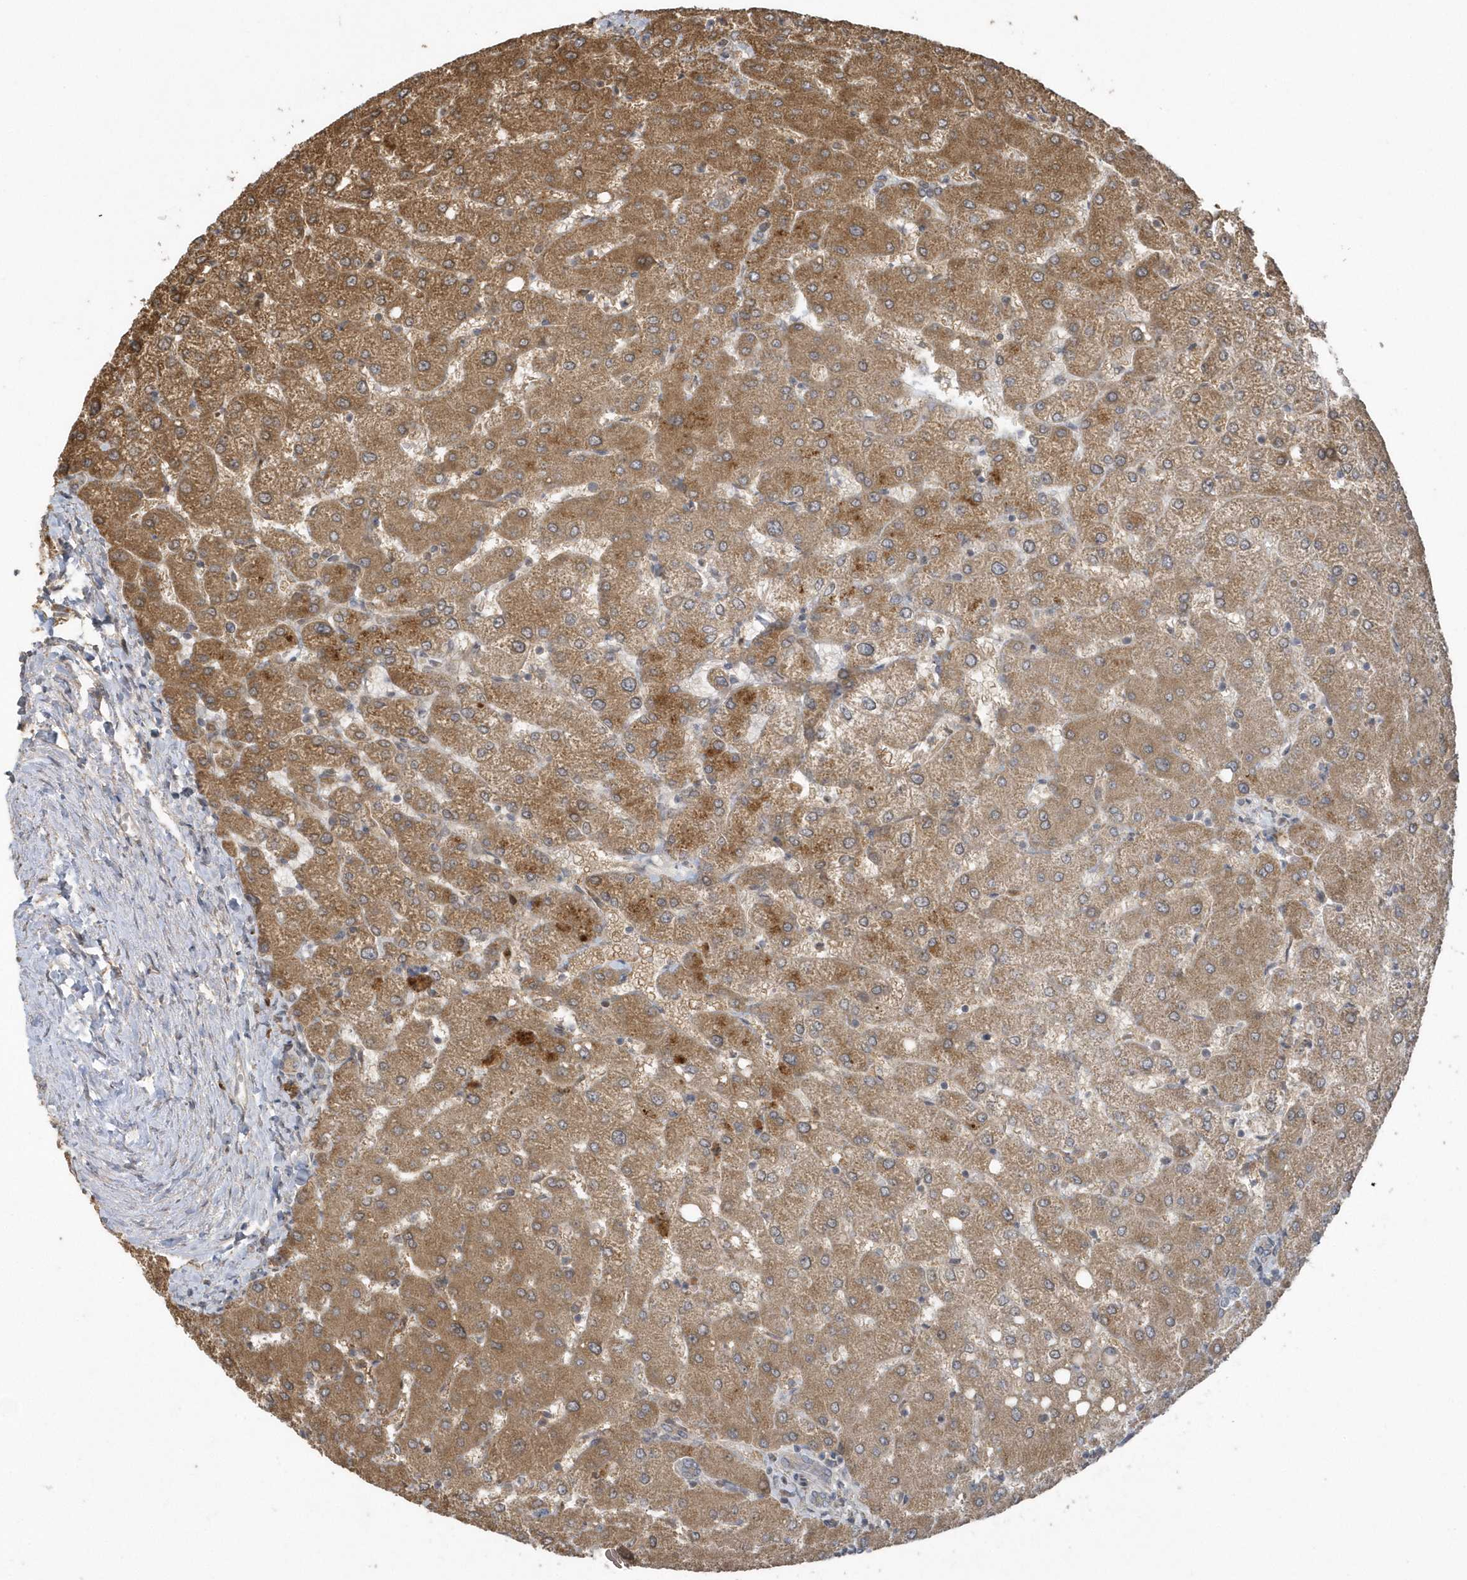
{"staining": {"intensity": "negative", "quantity": "none", "location": "none"}, "tissue": "liver", "cell_type": "Cholangiocytes", "image_type": "normal", "snomed": [{"axis": "morphology", "description": "Normal tissue, NOS"}, {"axis": "topography", "description": "Liver"}], "caption": "DAB (3,3'-diaminobenzidine) immunohistochemical staining of normal liver displays no significant staining in cholangiocytes. (DAB immunohistochemistry with hematoxylin counter stain).", "gene": "HERPUD1", "patient": {"sex": "female", "age": 54}}